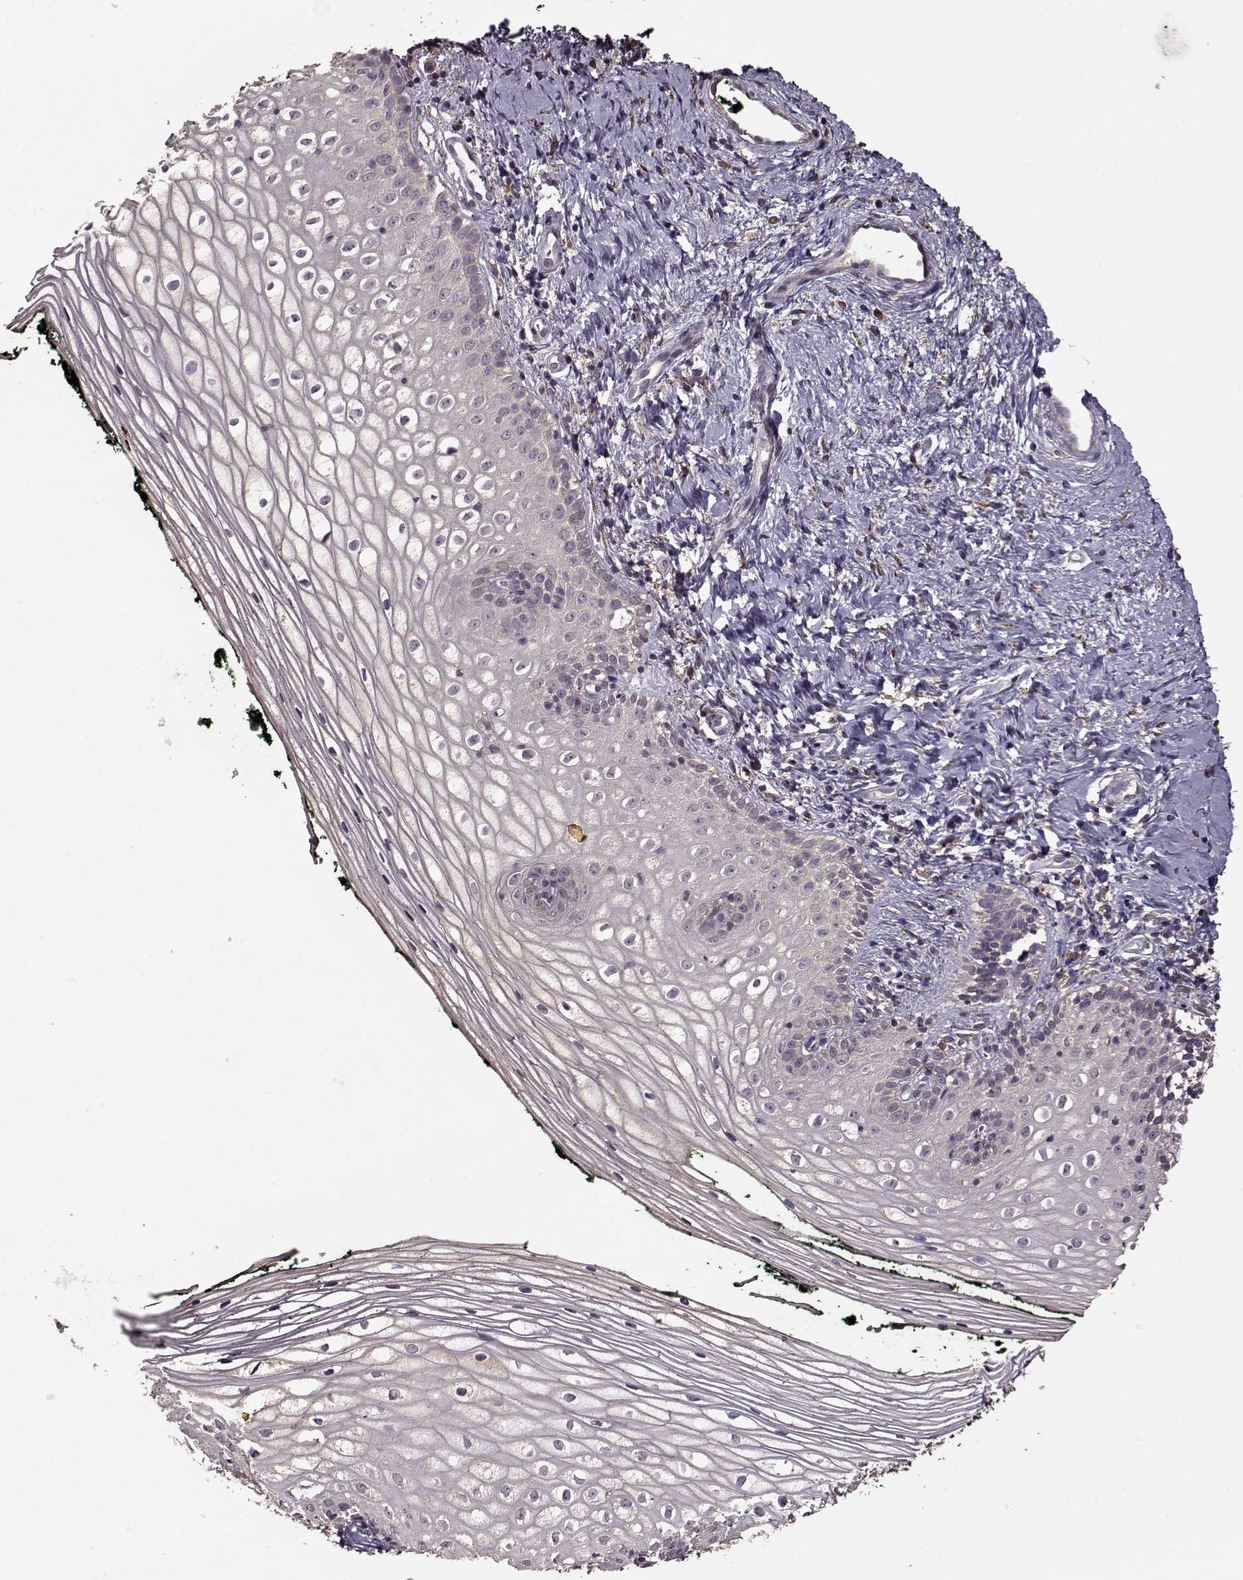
{"staining": {"intensity": "negative", "quantity": "none", "location": "none"}, "tissue": "vagina", "cell_type": "Squamous epithelial cells", "image_type": "normal", "snomed": [{"axis": "morphology", "description": "Normal tissue, NOS"}, {"axis": "topography", "description": "Vagina"}], "caption": "Benign vagina was stained to show a protein in brown. There is no significant positivity in squamous epithelial cells. (Immunohistochemistry, brightfield microscopy, high magnification).", "gene": "IMMP1L", "patient": {"sex": "female", "age": 47}}